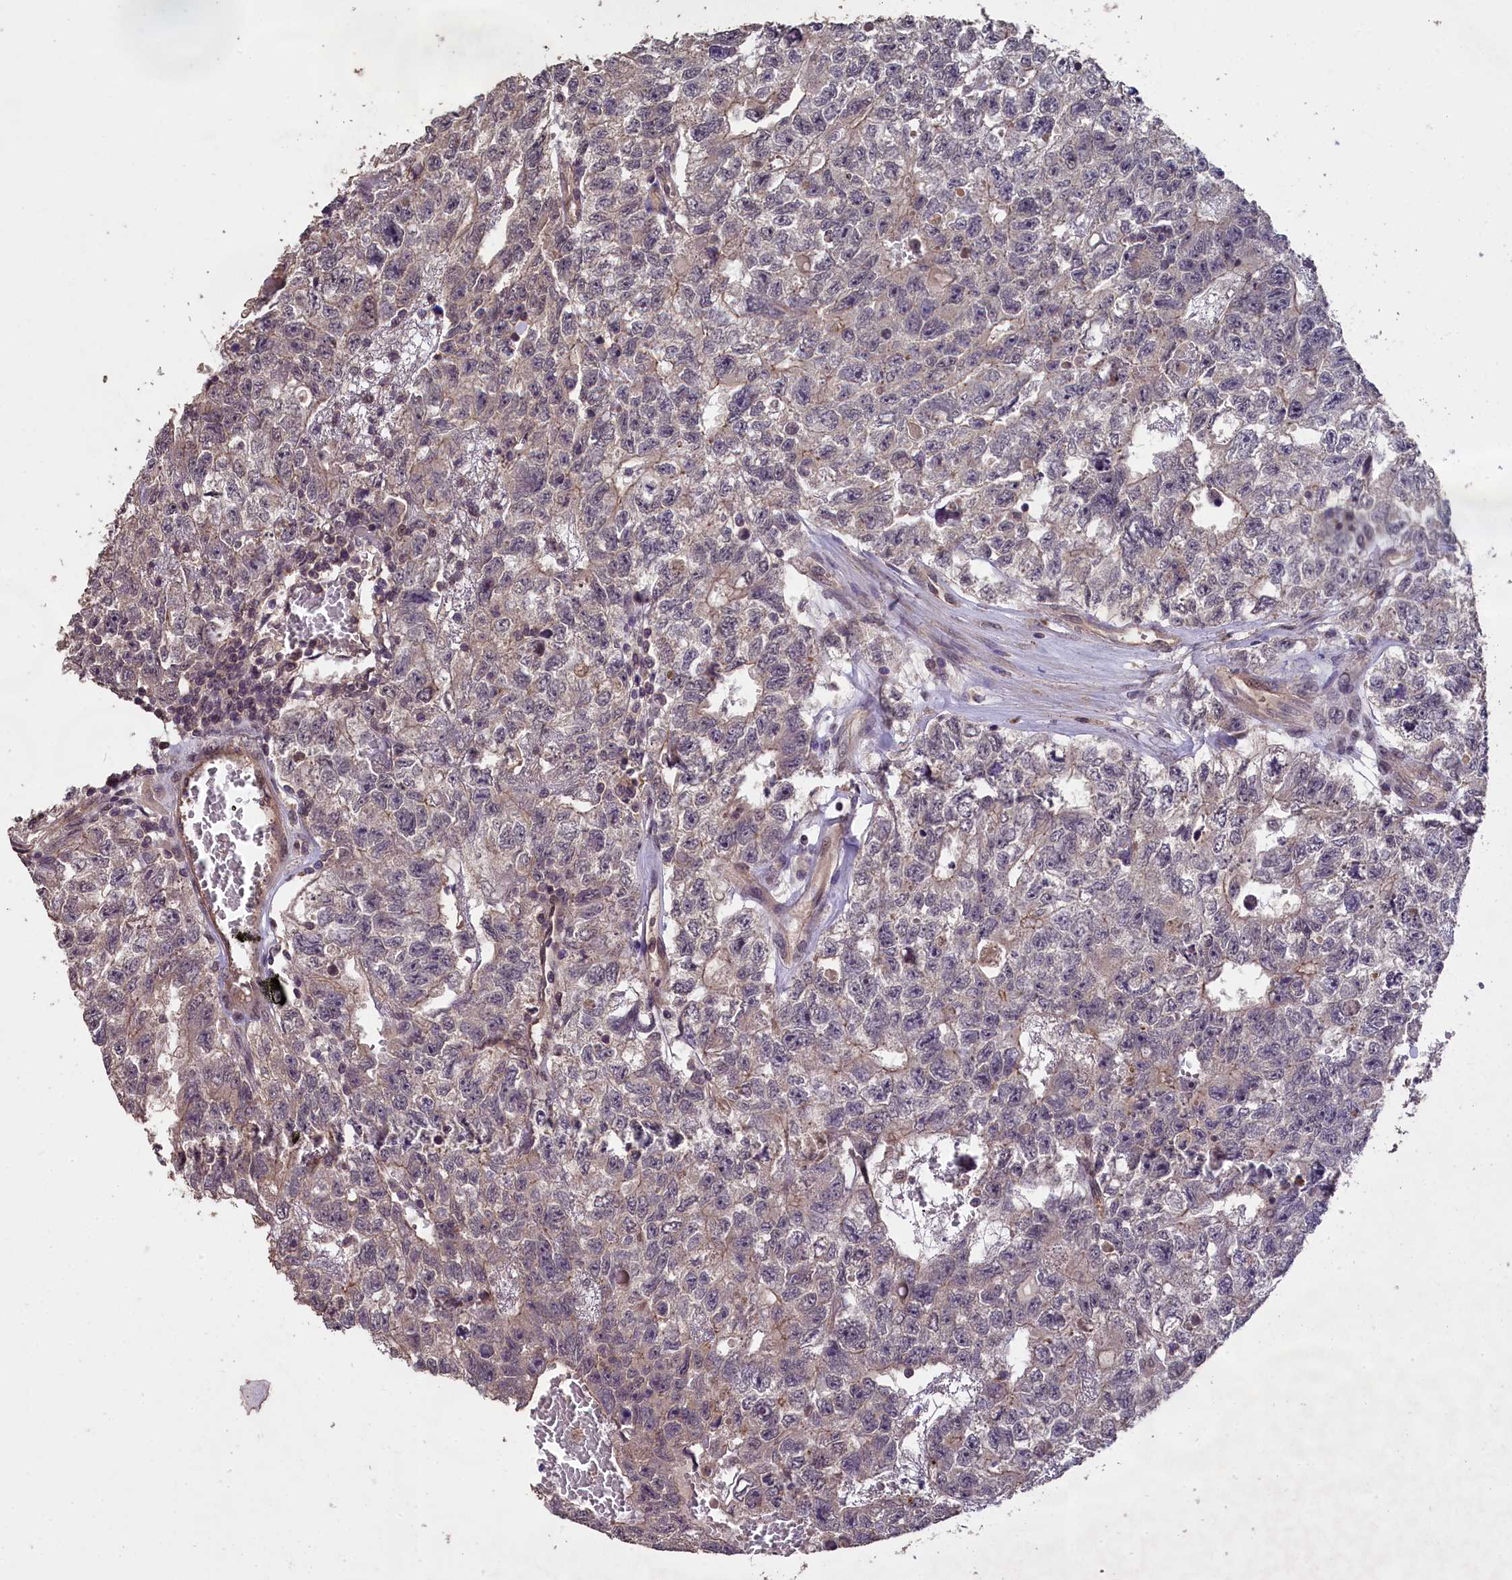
{"staining": {"intensity": "weak", "quantity": "<25%", "location": "cytoplasmic/membranous"}, "tissue": "testis cancer", "cell_type": "Tumor cells", "image_type": "cancer", "snomed": [{"axis": "morphology", "description": "Carcinoma, Embryonal, NOS"}, {"axis": "topography", "description": "Testis"}], "caption": "IHC of testis cancer (embryonal carcinoma) displays no staining in tumor cells. The staining is performed using DAB (3,3'-diaminobenzidine) brown chromogen with nuclei counter-stained in using hematoxylin.", "gene": "CHD9", "patient": {"sex": "male", "age": 26}}